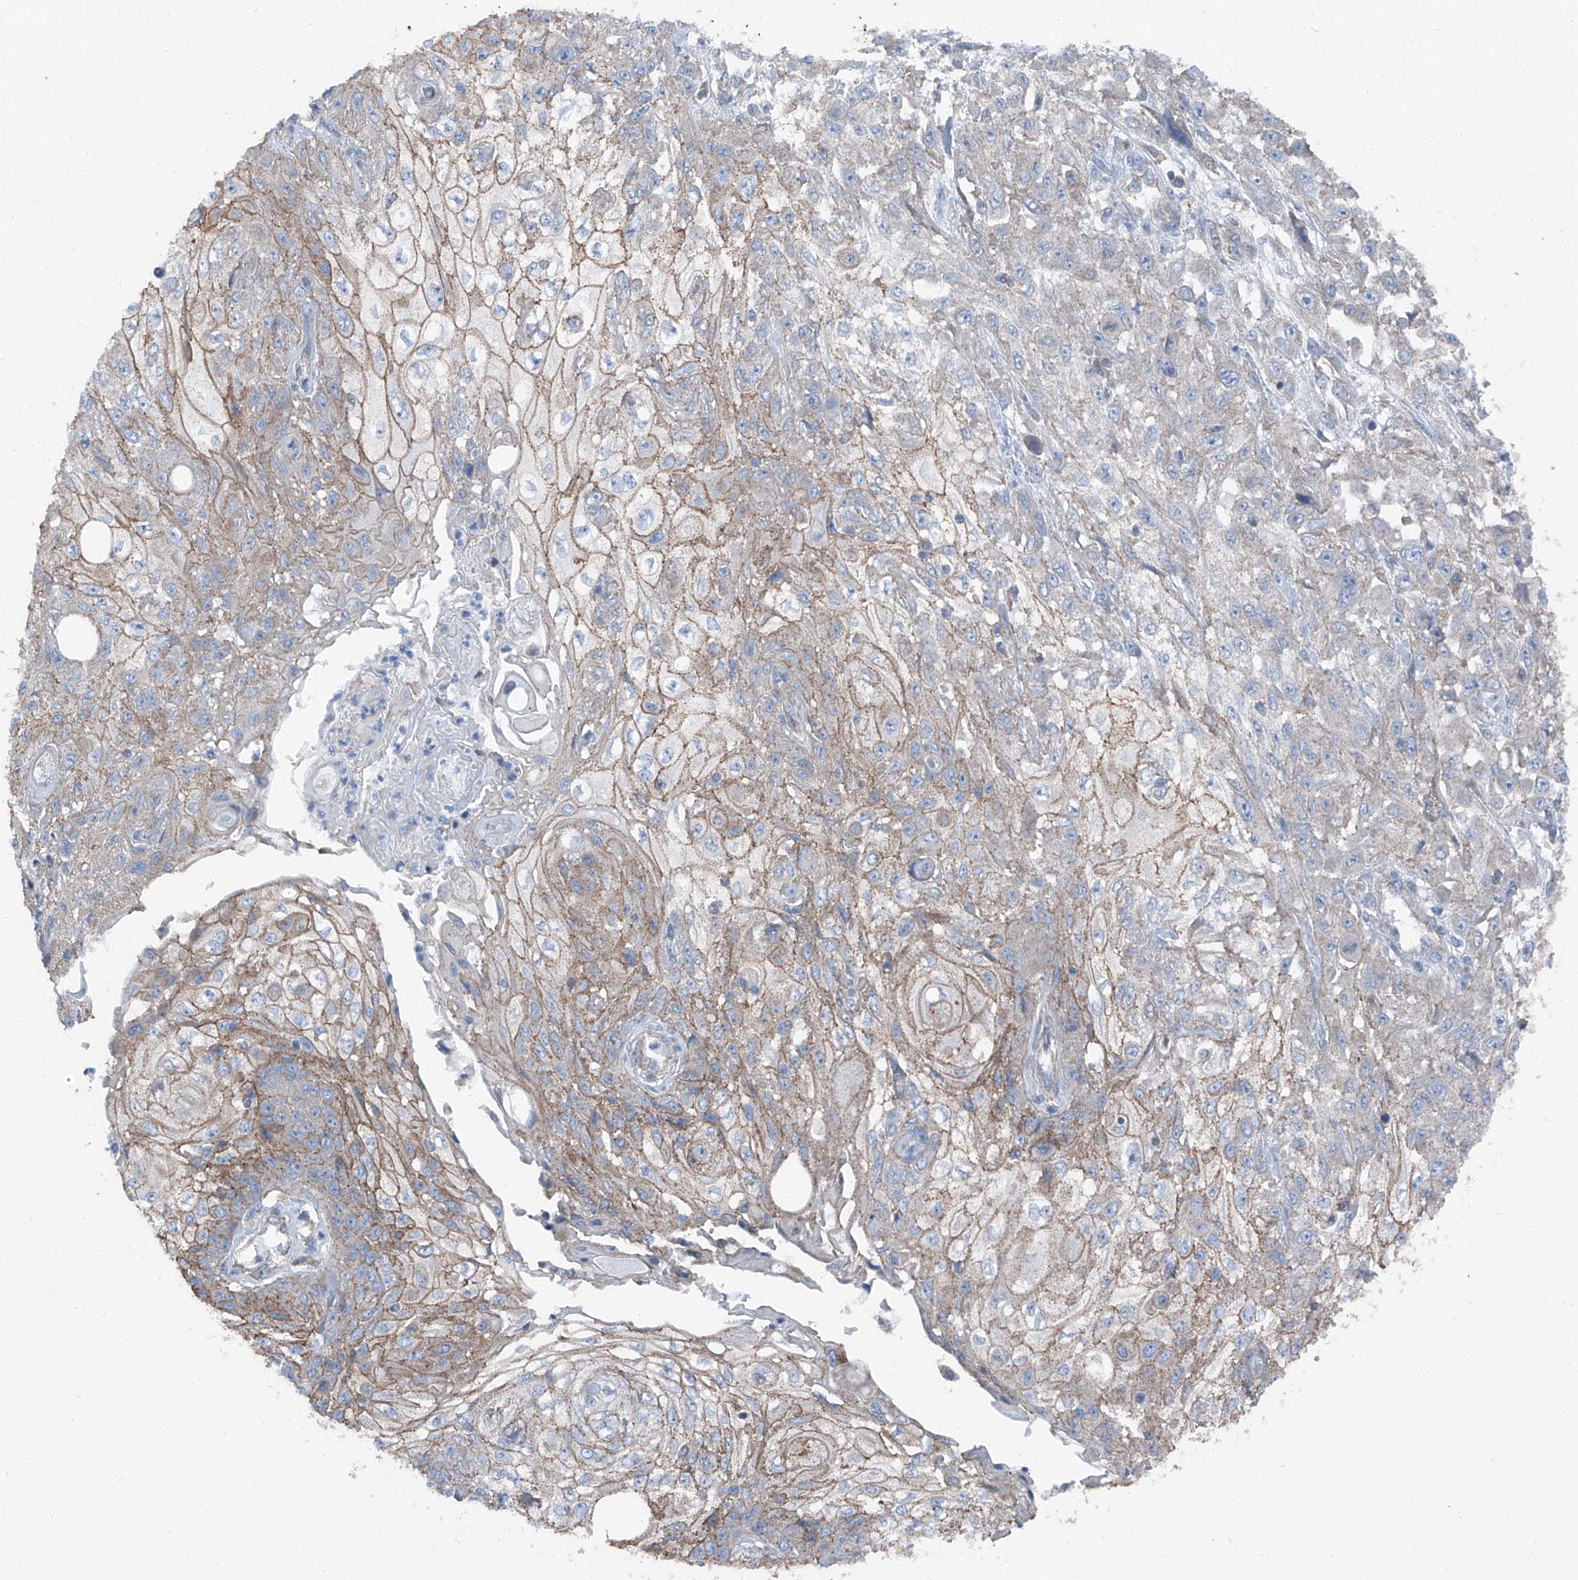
{"staining": {"intensity": "weak", "quantity": "25%-75%", "location": "cytoplasmic/membranous"}, "tissue": "skin cancer", "cell_type": "Tumor cells", "image_type": "cancer", "snomed": [{"axis": "morphology", "description": "Squamous cell carcinoma, NOS"}, {"axis": "morphology", "description": "Squamous cell carcinoma, metastatic, NOS"}, {"axis": "topography", "description": "Skin"}, {"axis": "topography", "description": "Lymph node"}], "caption": "There is low levels of weak cytoplasmic/membranous positivity in tumor cells of skin cancer, as demonstrated by immunohistochemical staining (brown color).", "gene": "GPR142", "patient": {"sex": "male", "age": 75}}